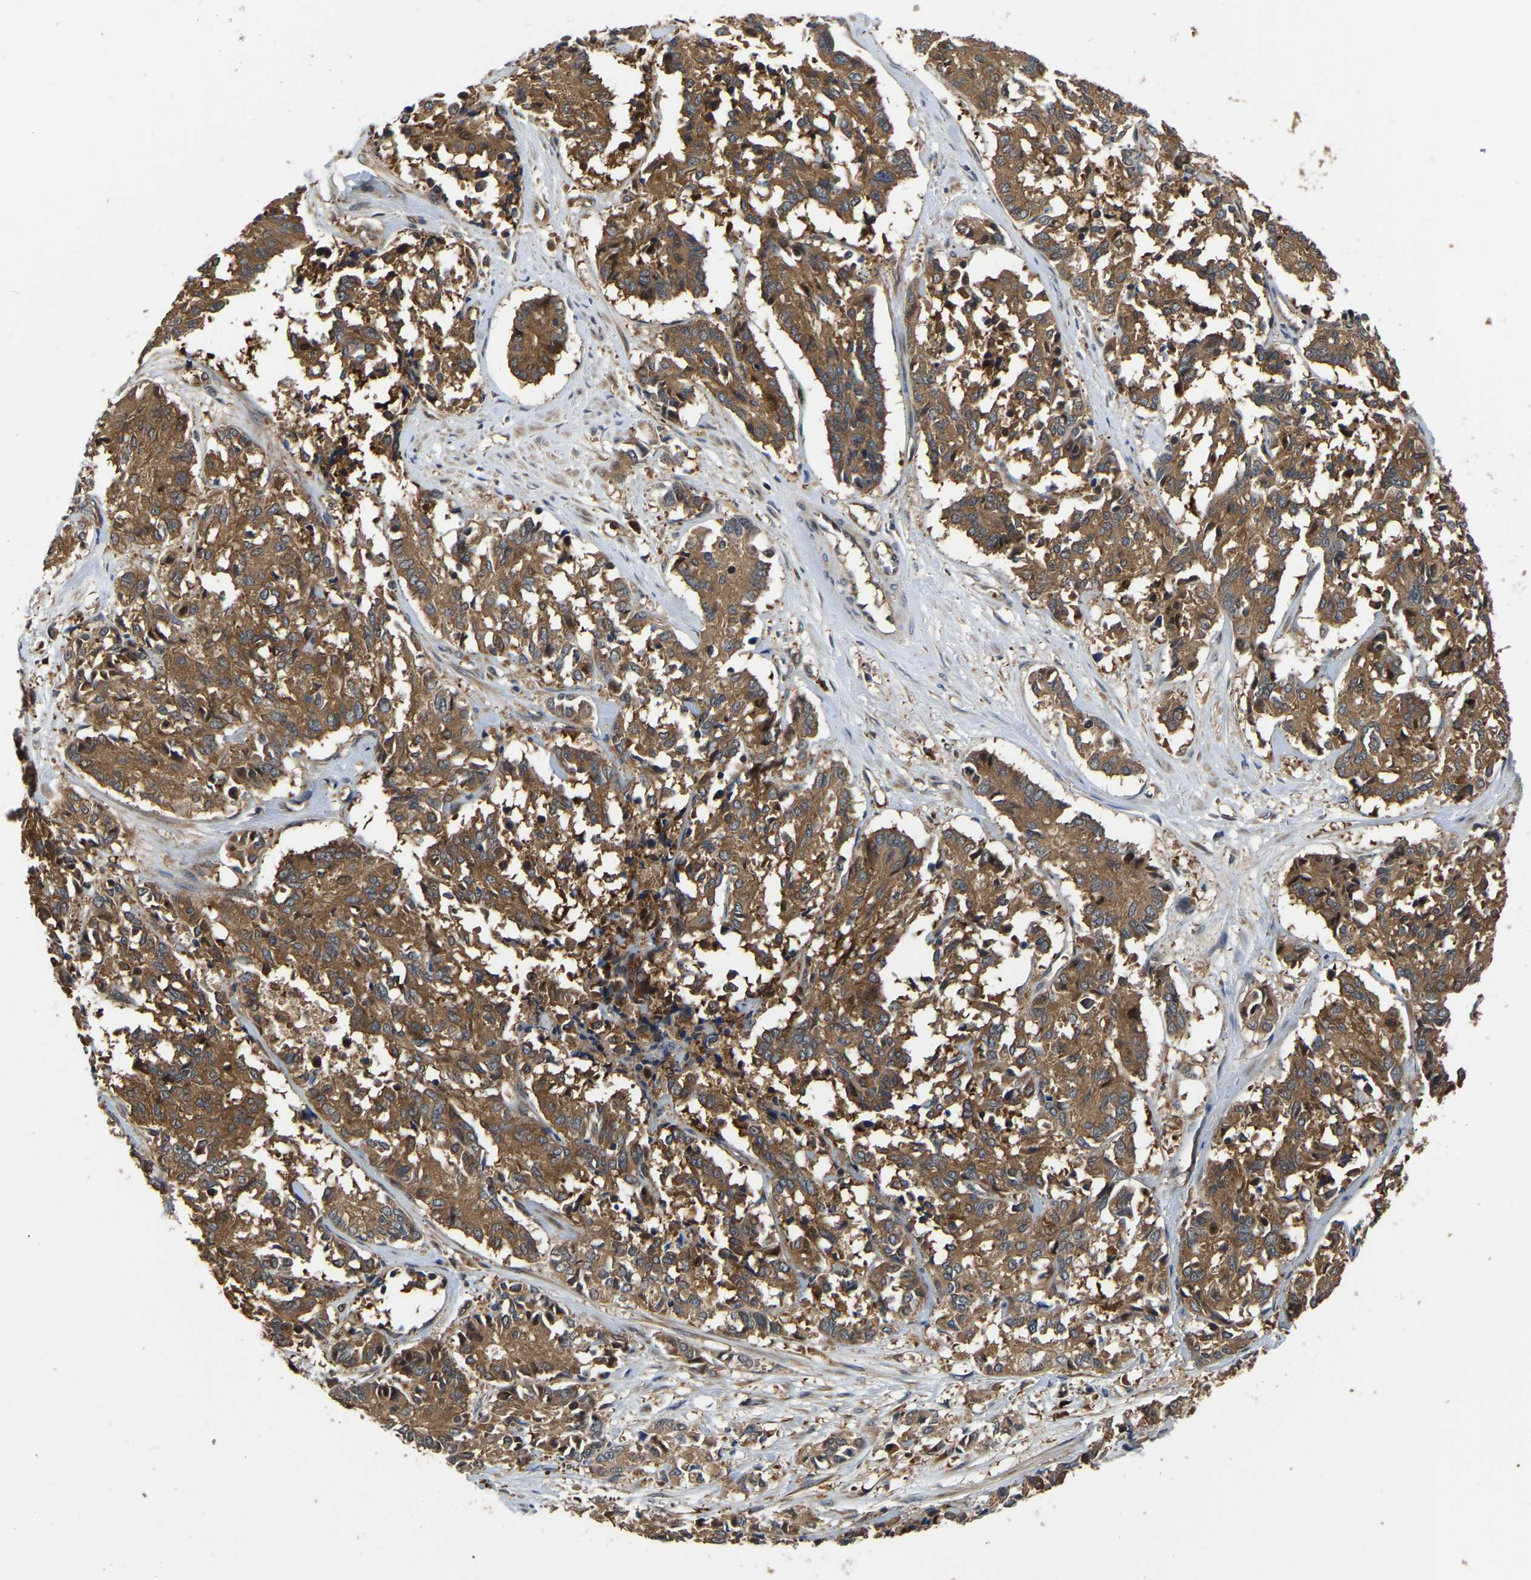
{"staining": {"intensity": "moderate", "quantity": ">75%", "location": "cytoplasmic/membranous"}, "tissue": "cervical cancer", "cell_type": "Tumor cells", "image_type": "cancer", "snomed": [{"axis": "morphology", "description": "Squamous cell carcinoma, NOS"}, {"axis": "topography", "description": "Cervix"}], "caption": "About >75% of tumor cells in cervical squamous cell carcinoma reveal moderate cytoplasmic/membranous protein expression as visualized by brown immunohistochemical staining.", "gene": "GARS1", "patient": {"sex": "female", "age": 35}}